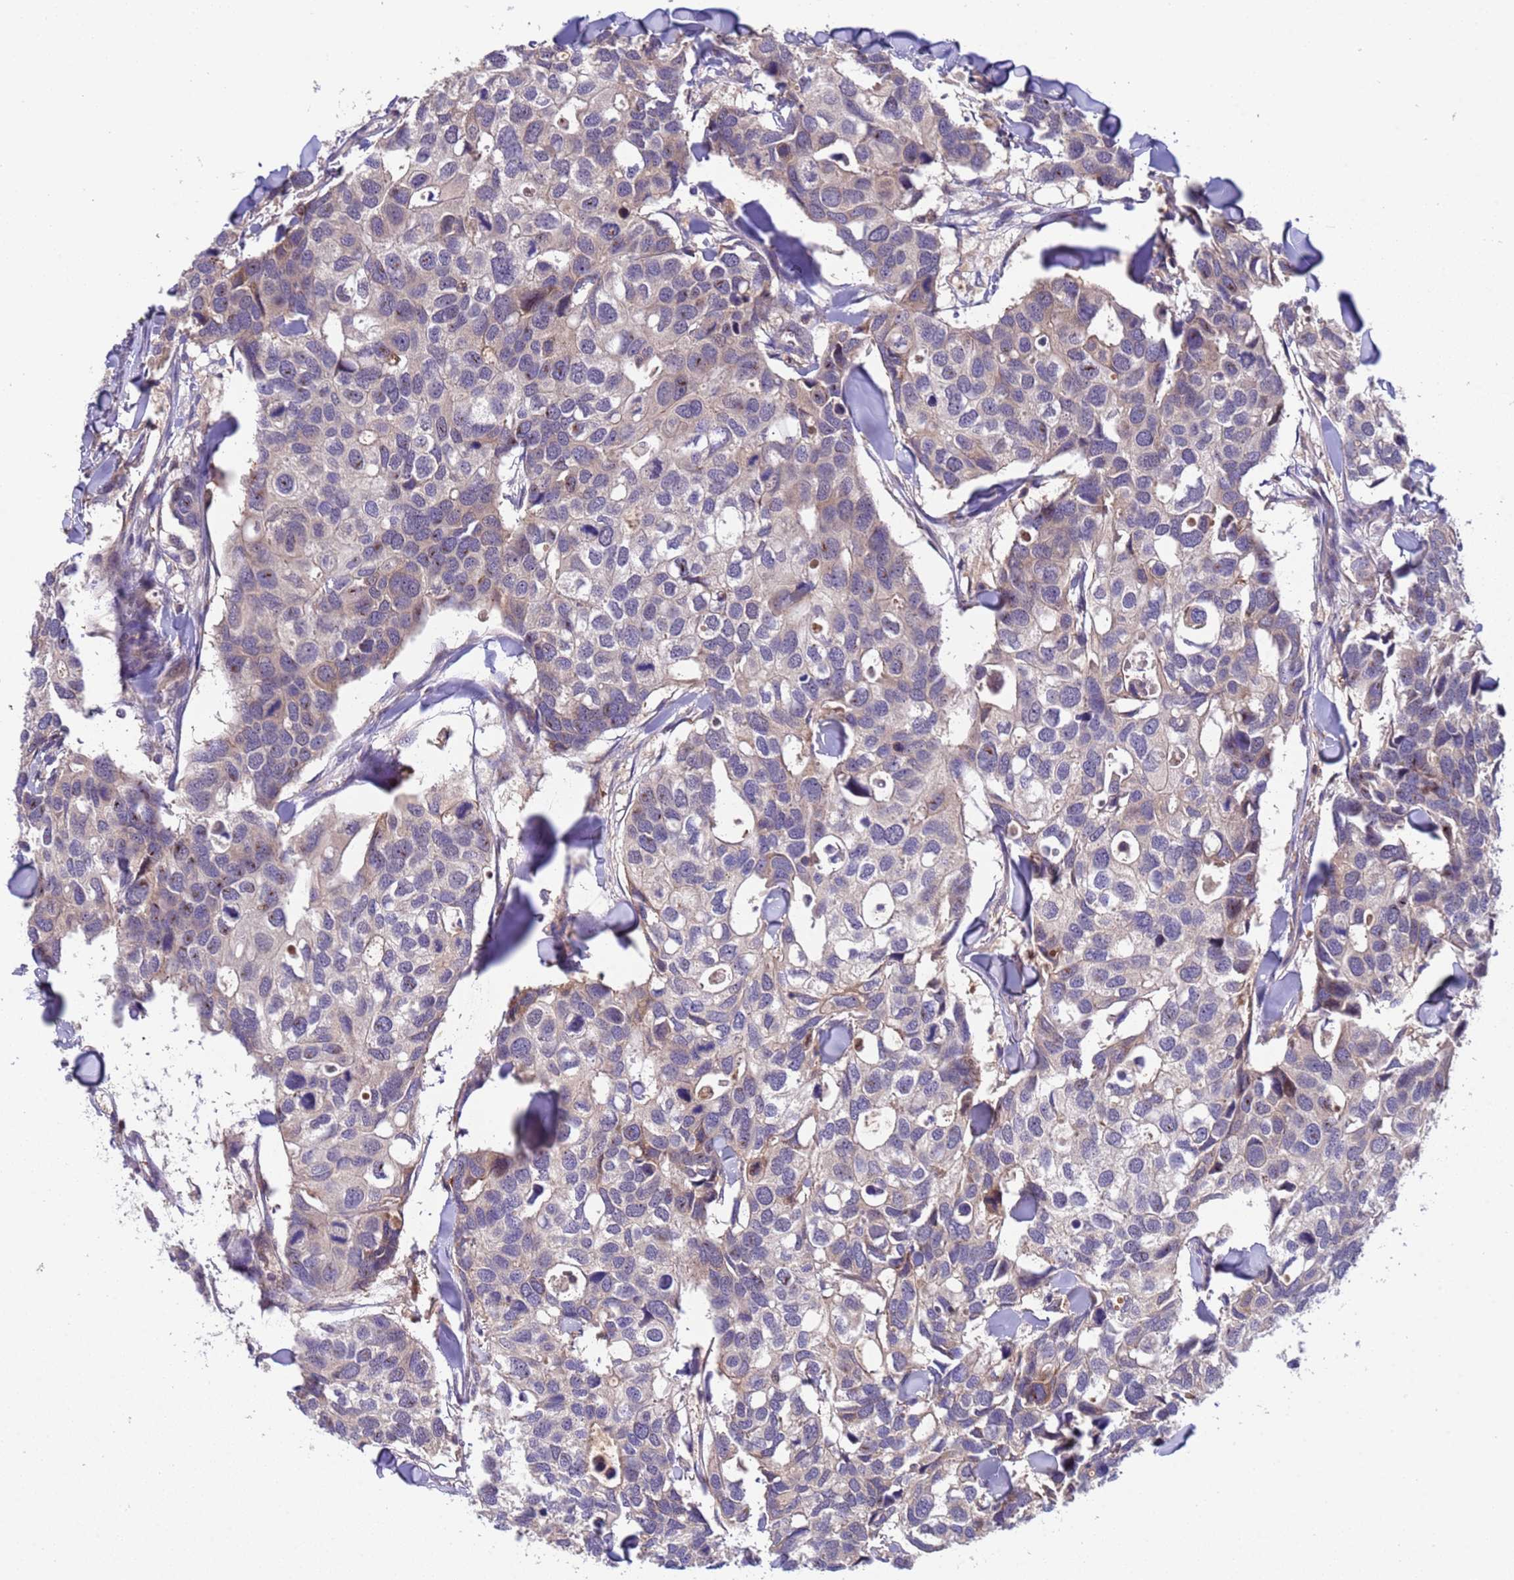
{"staining": {"intensity": "negative", "quantity": "none", "location": "none"}, "tissue": "breast cancer", "cell_type": "Tumor cells", "image_type": "cancer", "snomed": [{"axis": "morphology", "description": "Duct carcinoma"}, {"axis": "topography", "description": "Breast"}], "caption": "Histopathology image shows no significant protein staining in tumor cells of breast cancer (intraductal carcinoma).", "gene": "PARP16", "patient": {"sex": "female", "age": 83}}